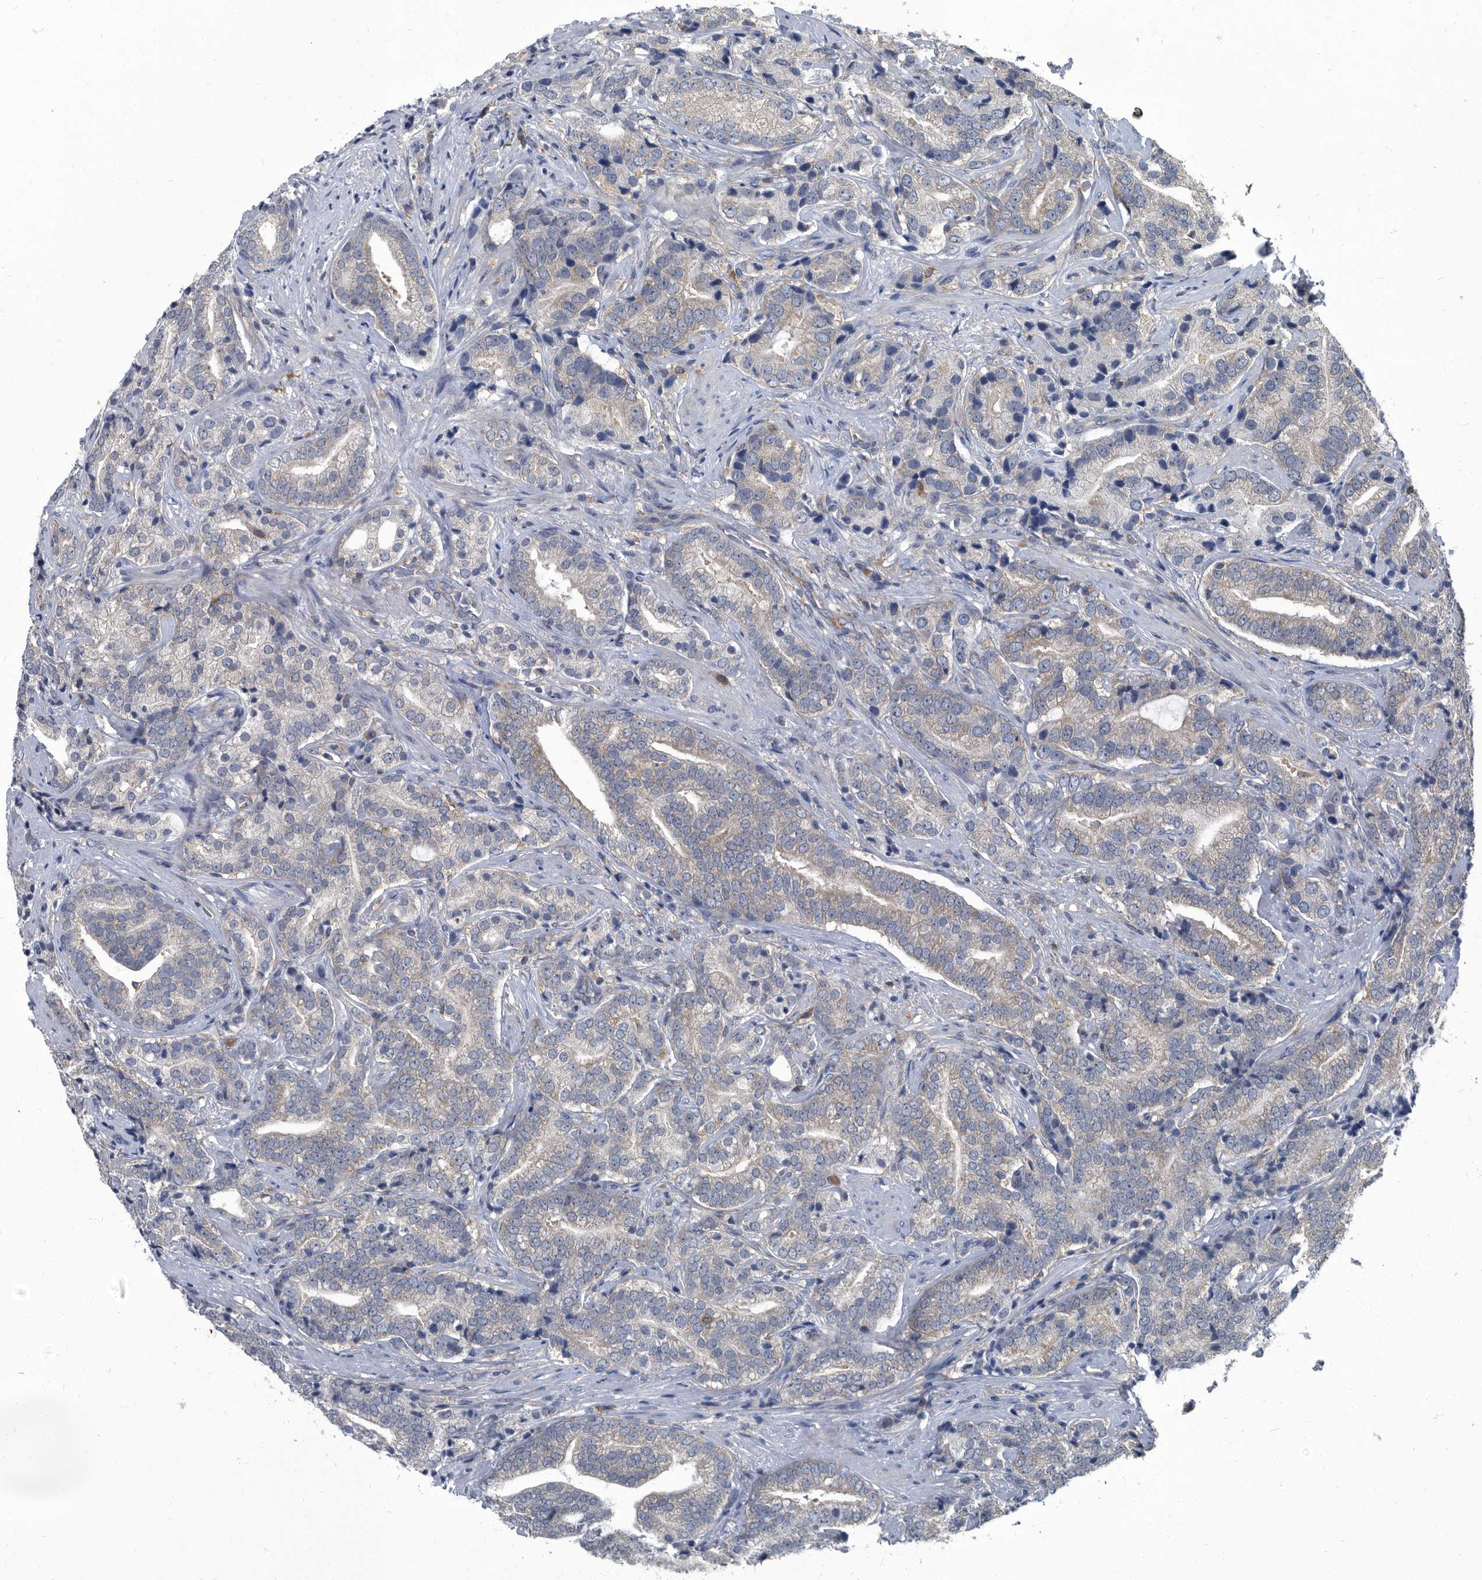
{"staining": {"intensity": "weak", "quantity": "25%-75%", "location": "cytoplasmic/membranous"}, "tissue": "prostate cancer", "cell_type": "Tumor cells", "image_type": "cancer", "snomed": [{"axis": "morphology", "description": "Adenocarcinoma, High grade"}, {"axis": "topography", "description": "Prostate"}], "caption": "This is a histology image of immunohistochemistry staining of high-grade adenocarcinoma (prostate), which shows weak expression in the cytoplasmic/membranous of tumor cells.", "gene": "CDV3", "patient": {"sex": "male", "age": 57}}